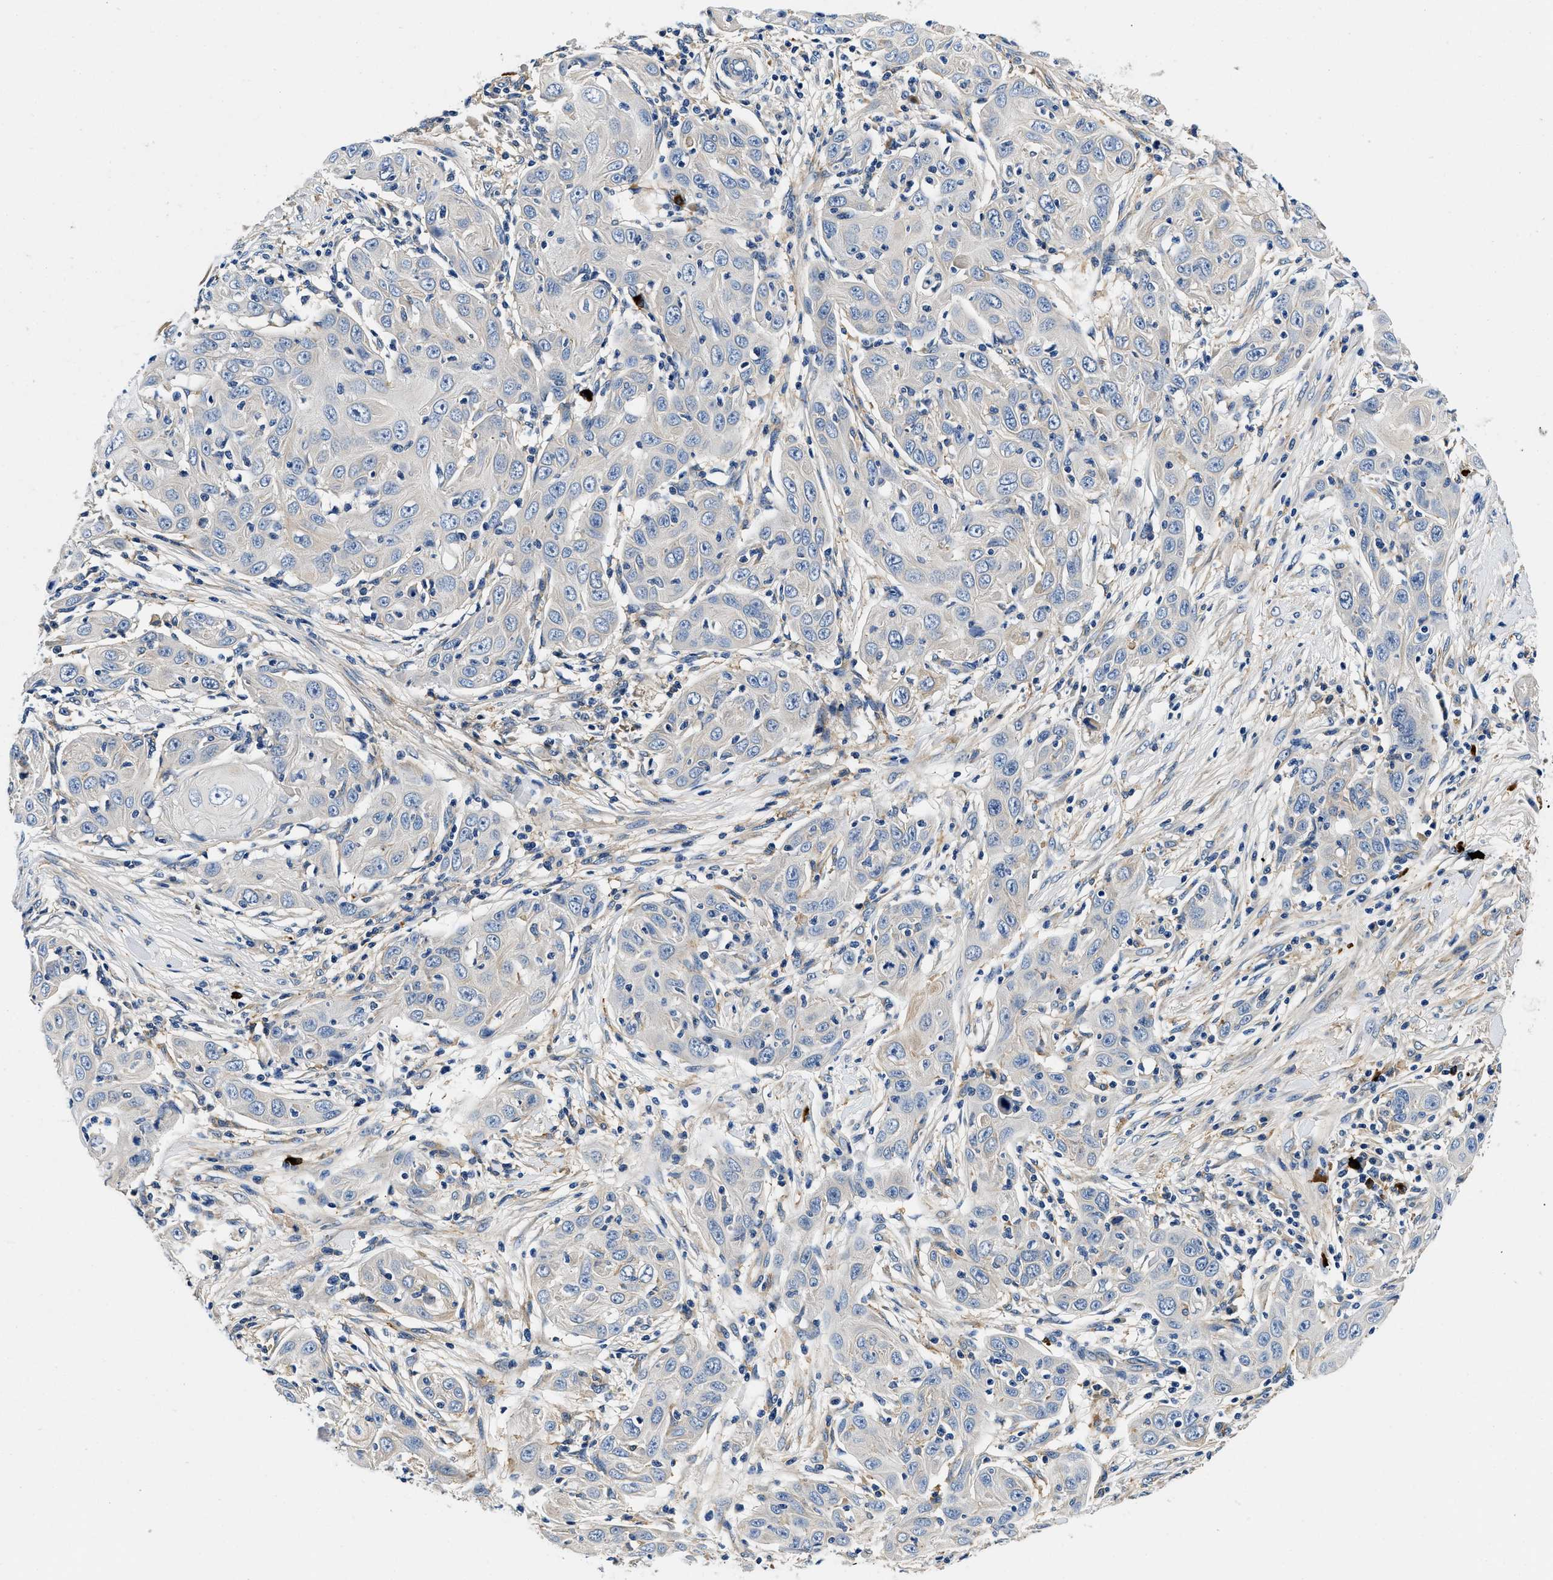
{"staining": {"intensity": "negative", "quantity": "none", "location": "none"}, "tissue": "skin cancer", "cell_type": "Tumor cells", "image_type": "cancer", "snomed": [{"axis": "morphology", "description": "Squamous cell carcinoma, NOS"}, {"axis": "topography", "description": "Skin"}], "caption": "The IHC histopathology image has no significant staining in tumor cells of squamous cell carcinoma (skin) tissue.", "gene": "ZFAND3", "patient": {"sex": "female", "age": 88}}